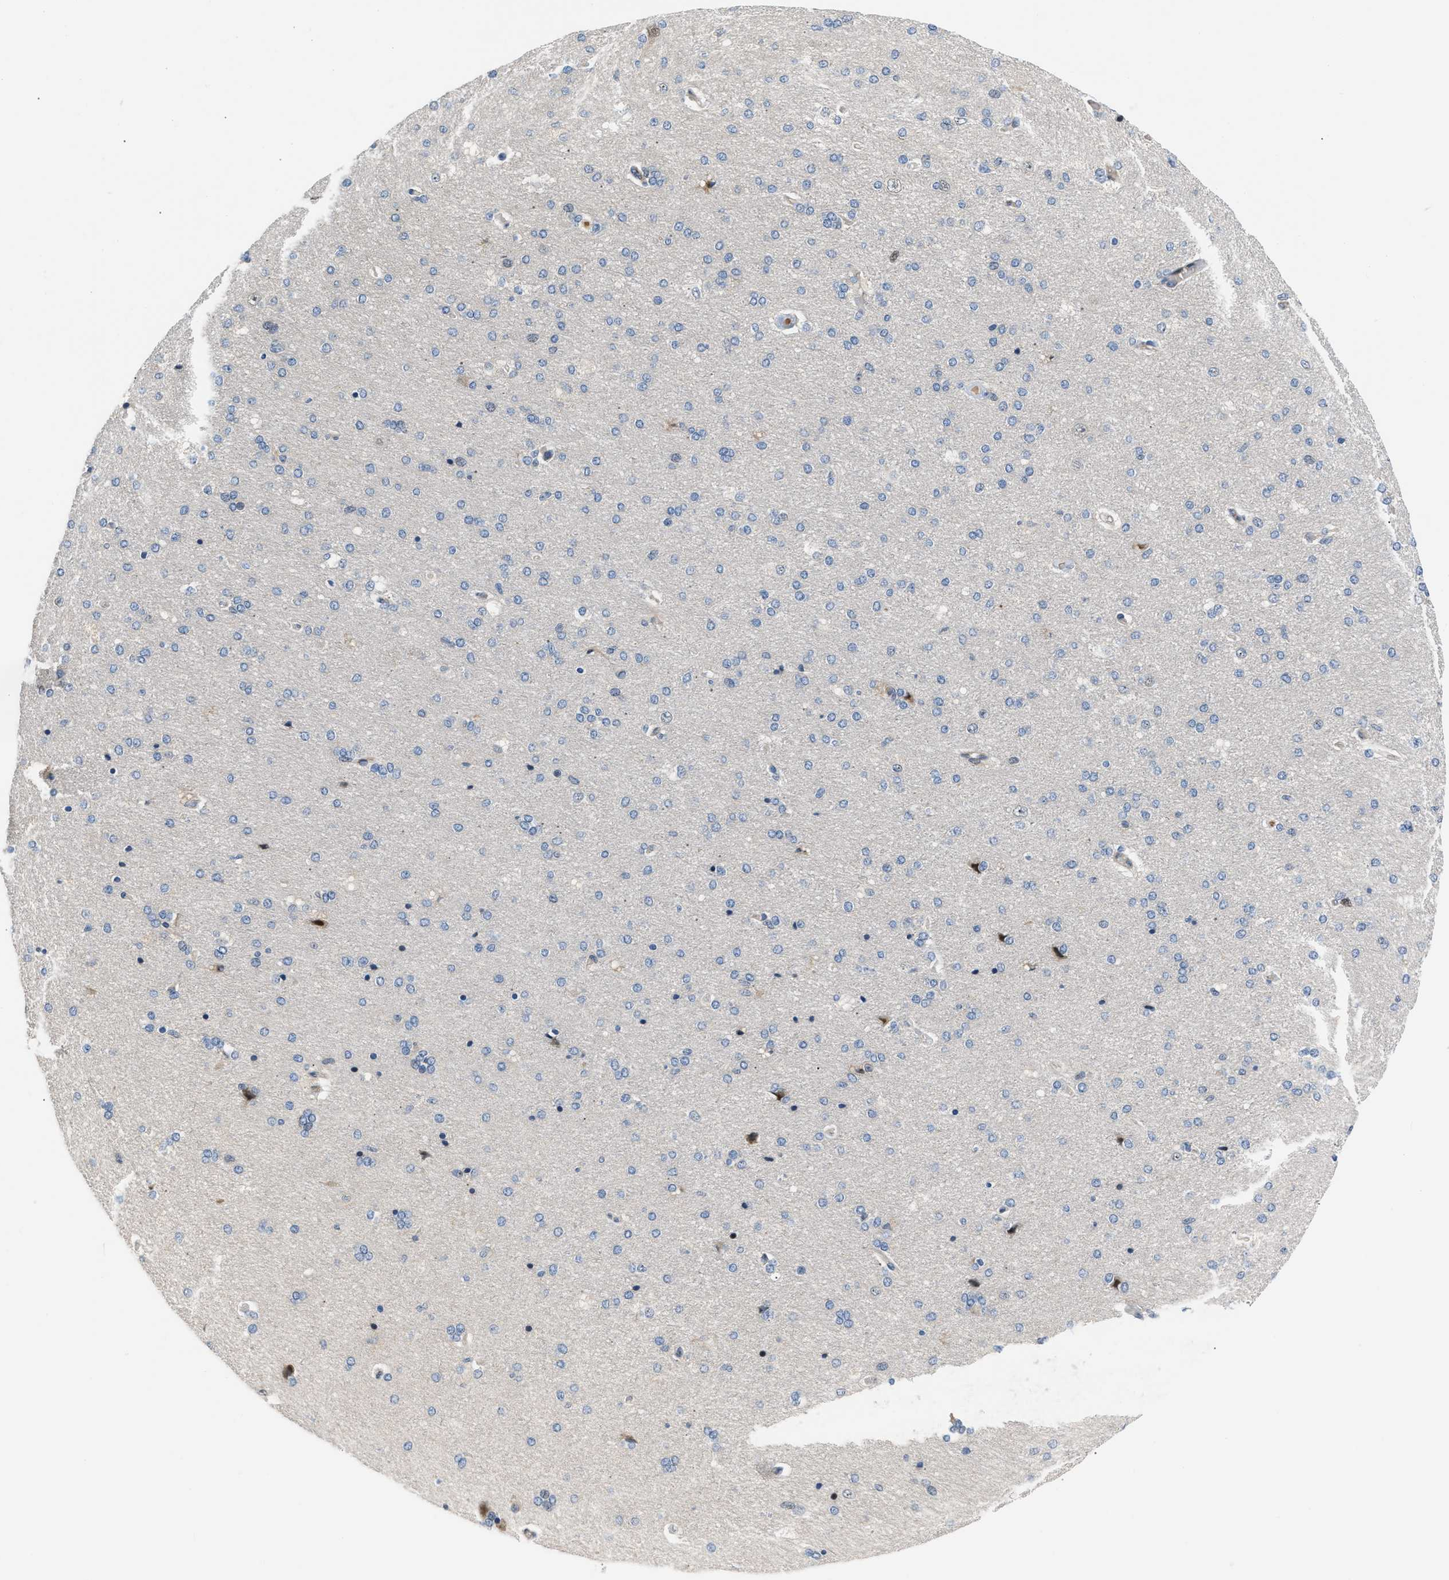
{"staining": {"intensity": "moderate", "quantity": ">75%", "location": "cytoplasmic/membranous"}, "tissue": "cerebral cortex", "cell_type": "Endothelial cells", "image_type": "normal", "snomed": [{"axis": "morphology", "description": "Normal tissue, NOS"}, {"axis": "topography", "description": "Cerebral cortex"}], "caption": "Moderate cytoplasmic/membranous protein staining is identified in about >75% of endothelial cells in cerebral cortex. Ihc stains the protein of interest in brown and the nuclei are stained blue.", "gene": "TNIP2", "patient": {"sex": "male", "age": 62}}